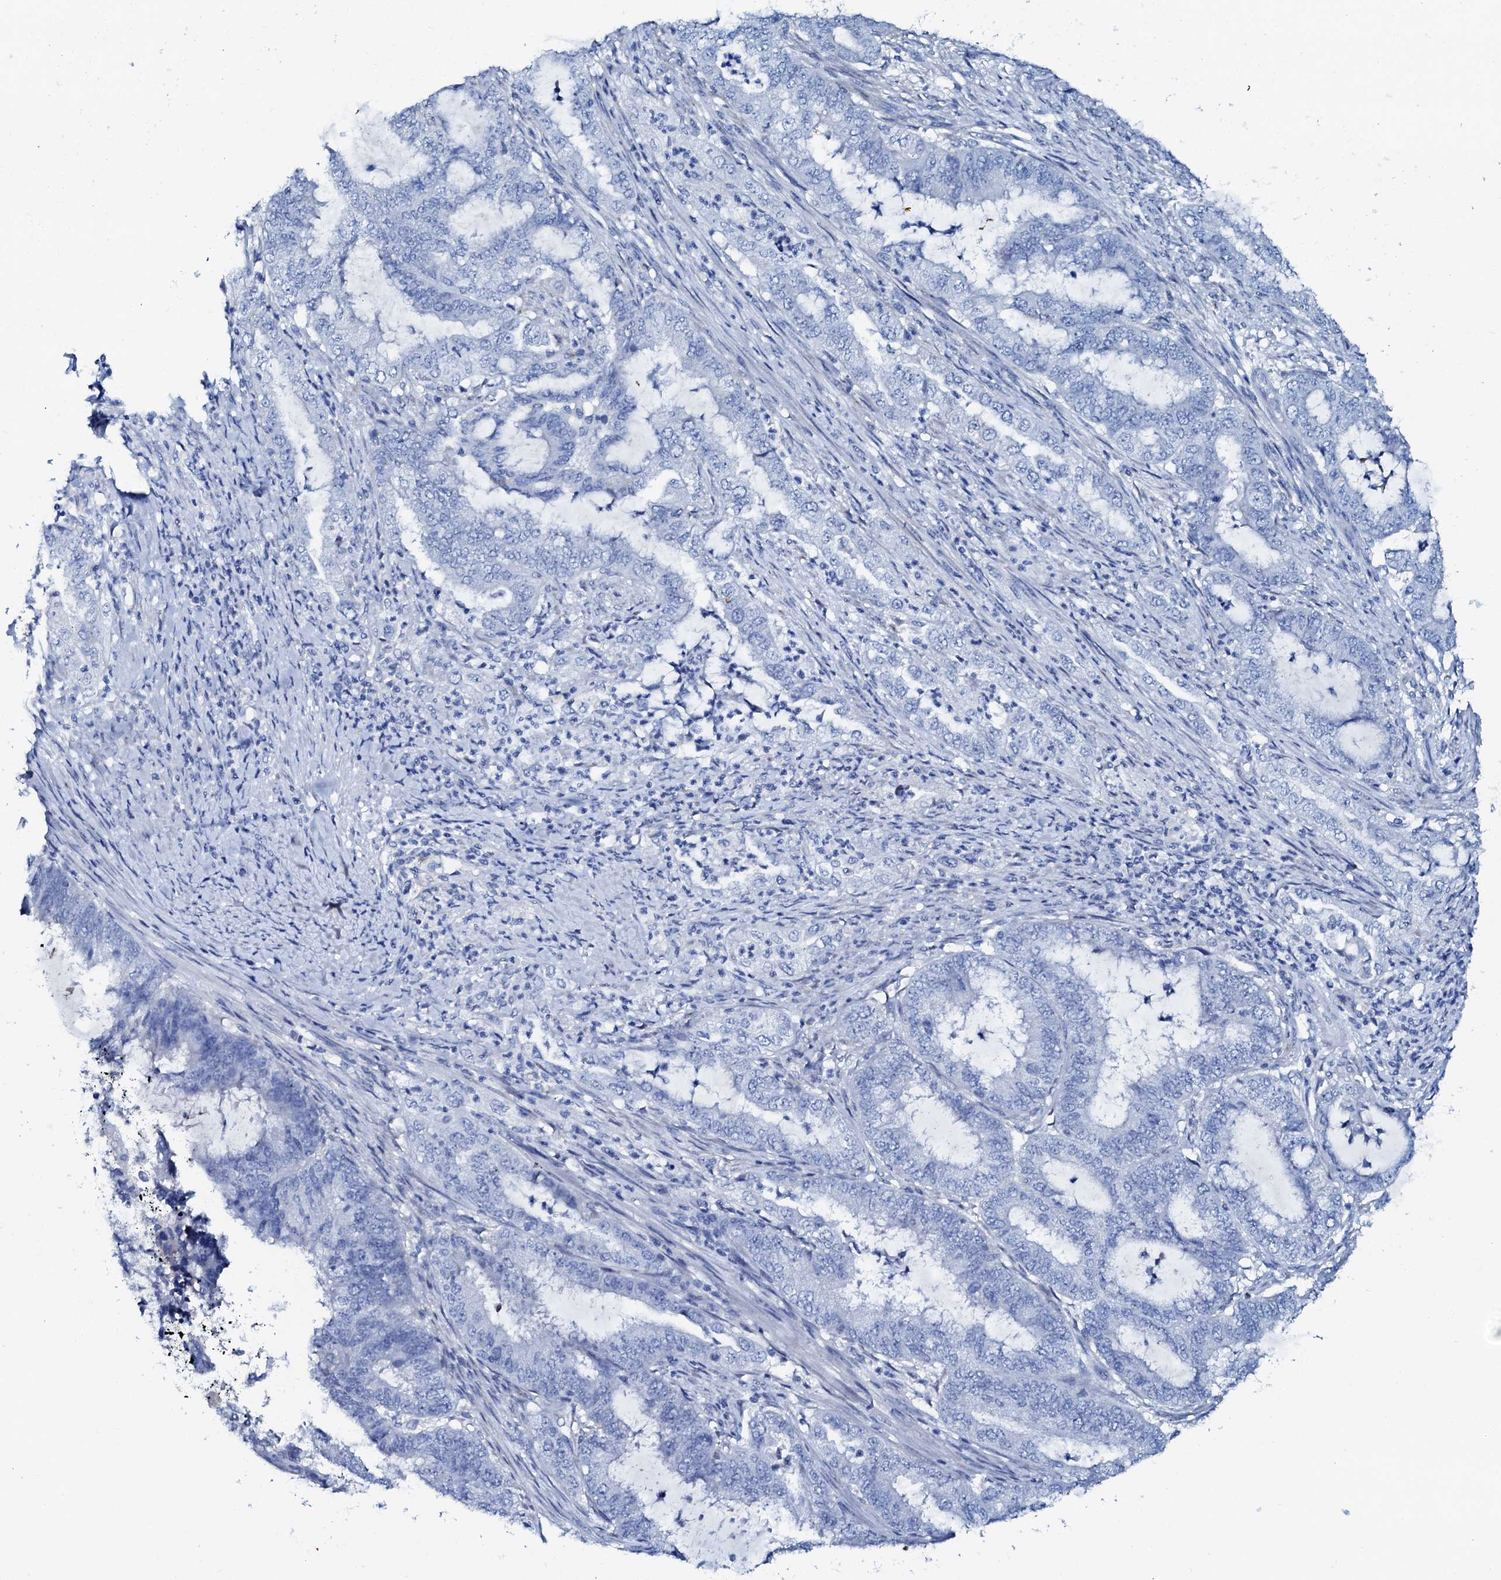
{"staining": {"intensity": "negative", "quantity": "none", "location": "none"}, "tissue": "endometrial cancer", "cell_type": "Tumor cells", "image_type": "cancer", "snomed": [{"axis": "morphology", "description": "Adenocarcinoma, NOS"}, {"axis": "topography", "description": "Endometrium"}], "caption": "Protein analysis of endometrial adenocarcinoma shows no significant expression in tumor cells. (DAB immunohistochemistry (IHC) visualized using brightfield microscopy, high magnification).", "gene": "AMER2", "patient": {"sex": "female", "age": 51}}